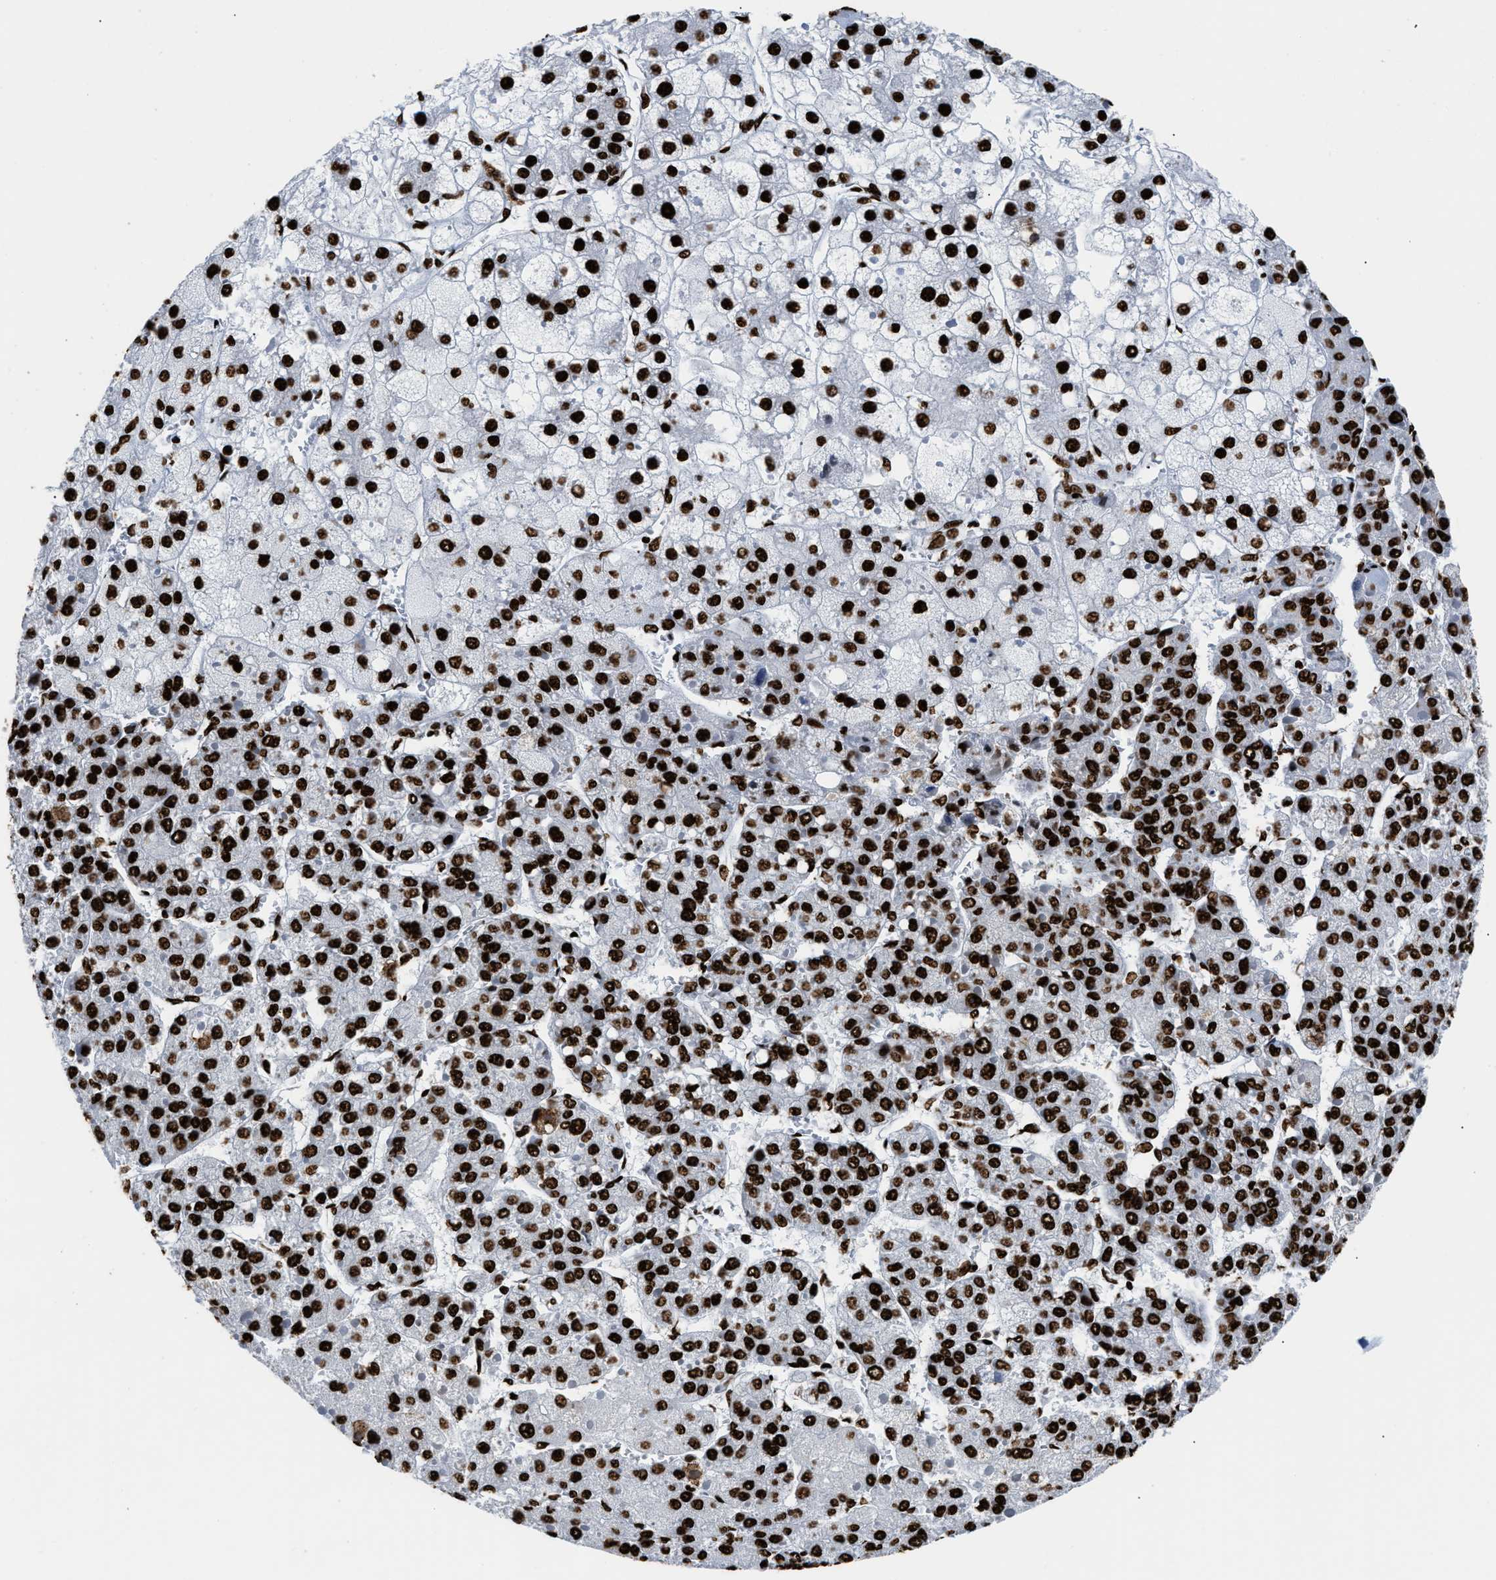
{"staining": {"intensity": "strong", "quantity": ">75%", "location": "nuclear"}, "tissue": "liver cancer", "cell_type": "Tumor cells", "image_type": "cancer", "snomed": [{"axis": "morphology", "description": "Carcinoma, Hepatocellular, NOS"}, {"axis": "topography", "description": "Liver"}], "caption": "This image displays immunohistochemistry staining of human liver cancer (hepatocellular carcinoma), with high strong nuclear positivity in about >75% of tumor cells.", "gene": "HNRNPM", "patient": {"sex": "female", "age": 73}}